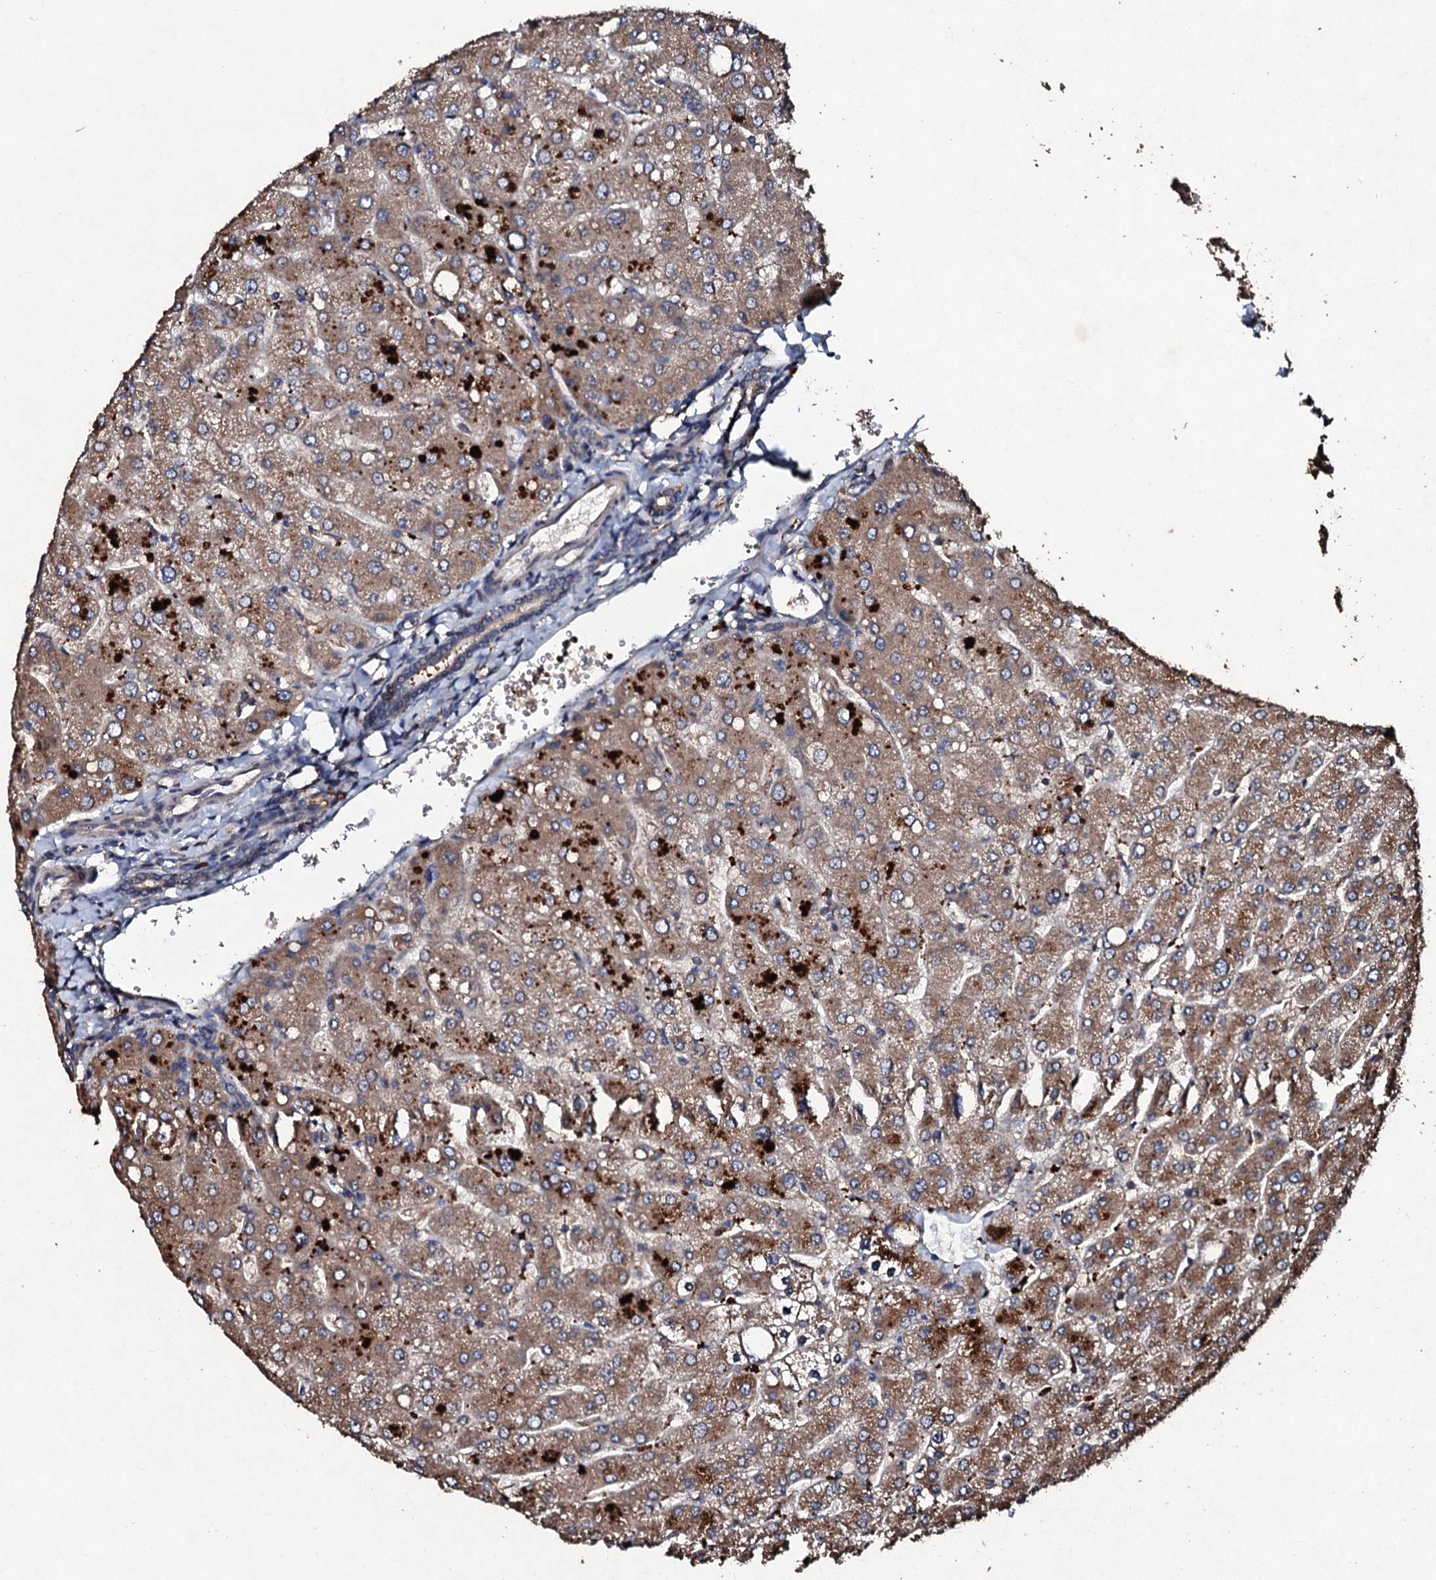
{"staining": {"intensity": "weak", "quantity": ">75%", "location": "cytoplasmic/membranous"}, "tissue": "liver", "cell_type": "Cholangiocytes", "image_type": "normal", "snomed": [{"axis": "morphology", "description": "Normal tissue, NOS"}, {"axis": "topography", "description": "Liver"}], "caption": "The photomicrograph shows a brown stain indicating the presence of a protein in the cytoplasmic/membranous of cholangiocytes in liver. The protein of interest is shown in brown color, while the nuclei are stained blue.", "gene": "KERA", "patient": {"sex": "male", "age": 55}}